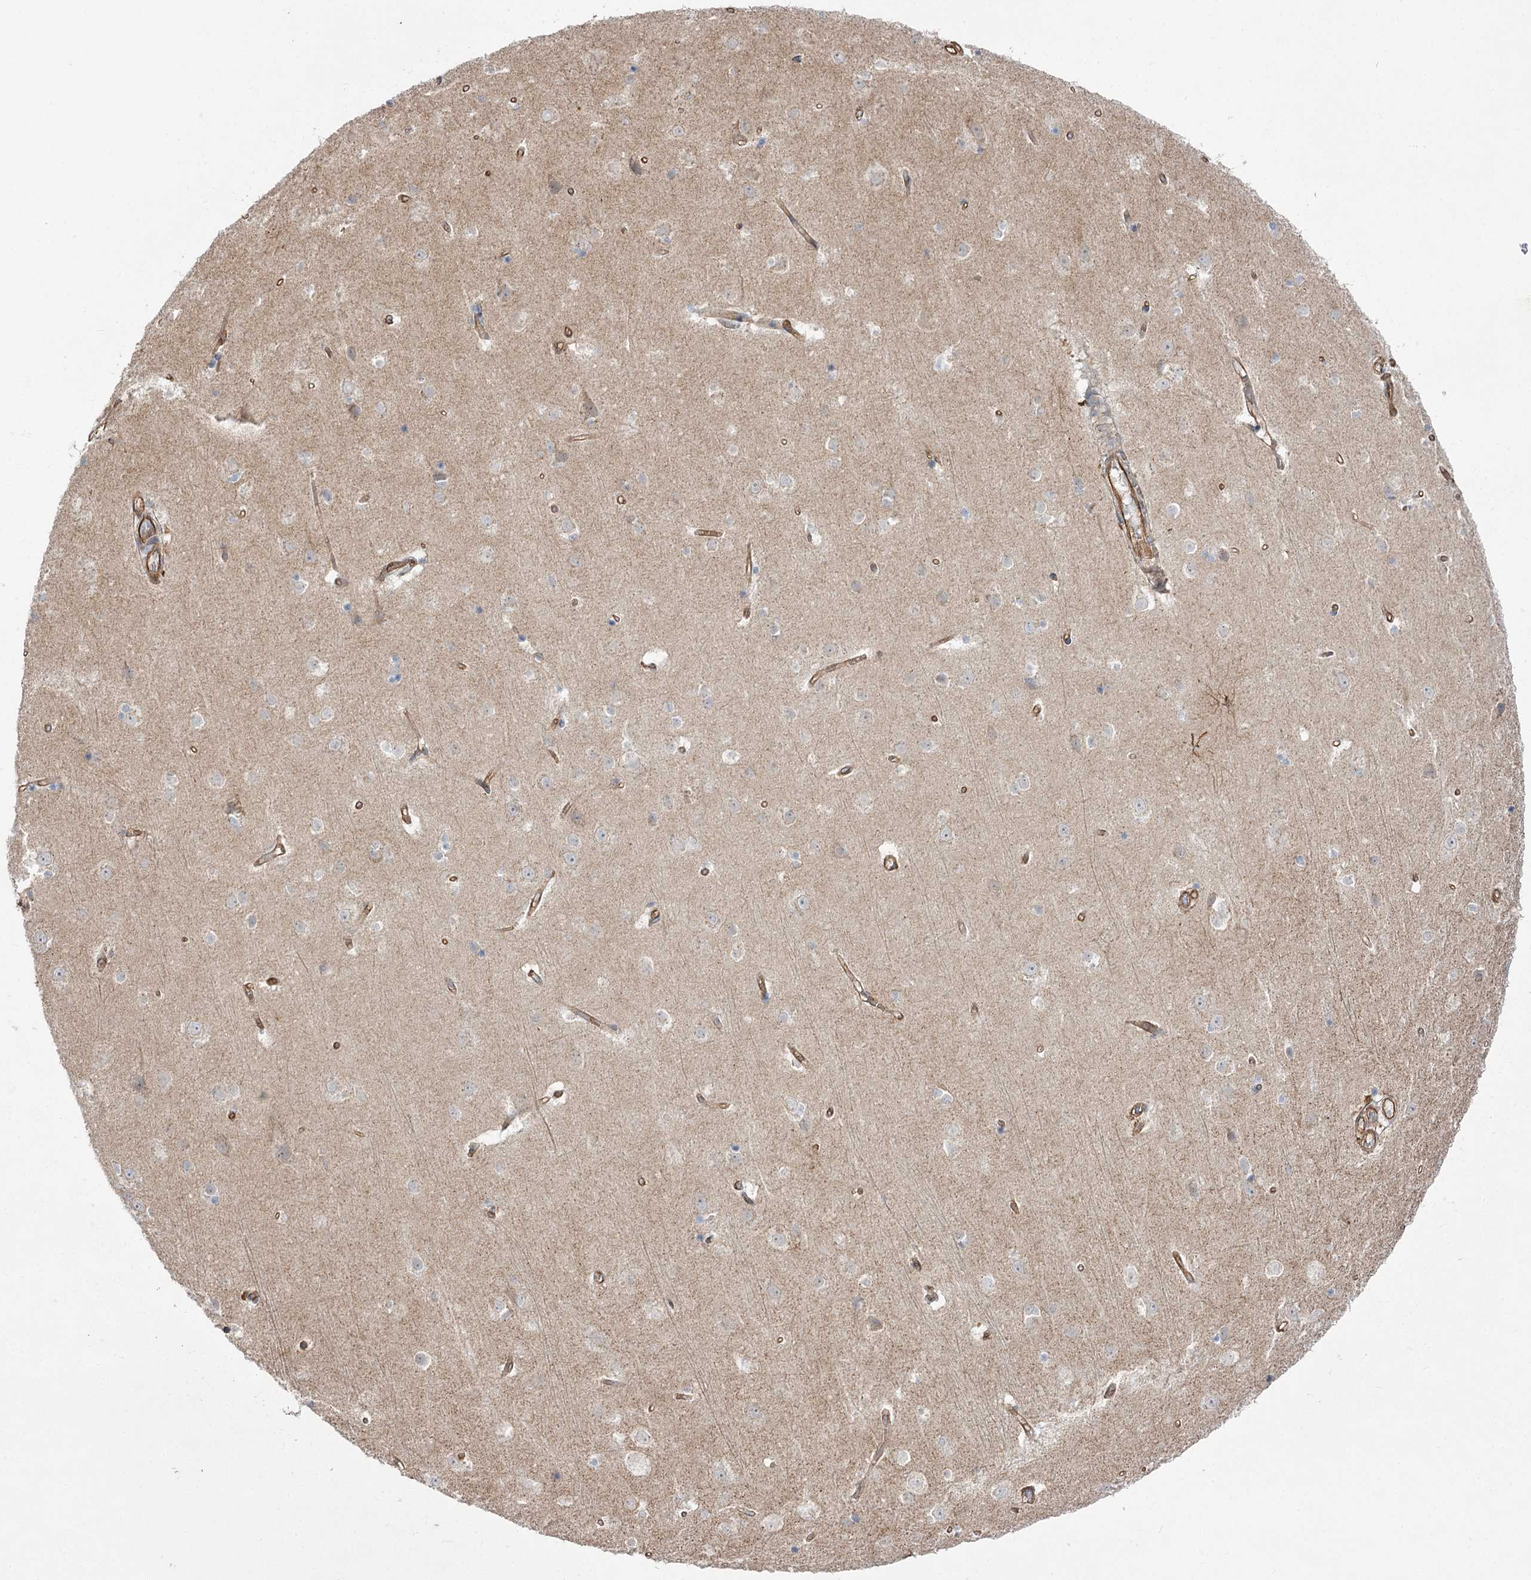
{"staining": {"intensity": "moderate", "quantity": ">75%", "location": "cytoplasmic/membranous"}, "tissue": "cerebral cortex", "cell_type": "Endothelial cells", "image_type": "normal", "snomed": [{"axis": "morphology", "description": "Normal tissue, NOS"}, {"axis": "topography", "description": "Cerebral cortex"}], "caption": "Immunohistochemistry (IHC) photomicrograph of benign cerebral cortex stained for a protein (brown), which shows medium levels of moderate cytoplasmic/membranous staining in about >75% of endothelial cells.", "gene": "SH3BP5L", "patient": {"sex": "male", "age": 54}}